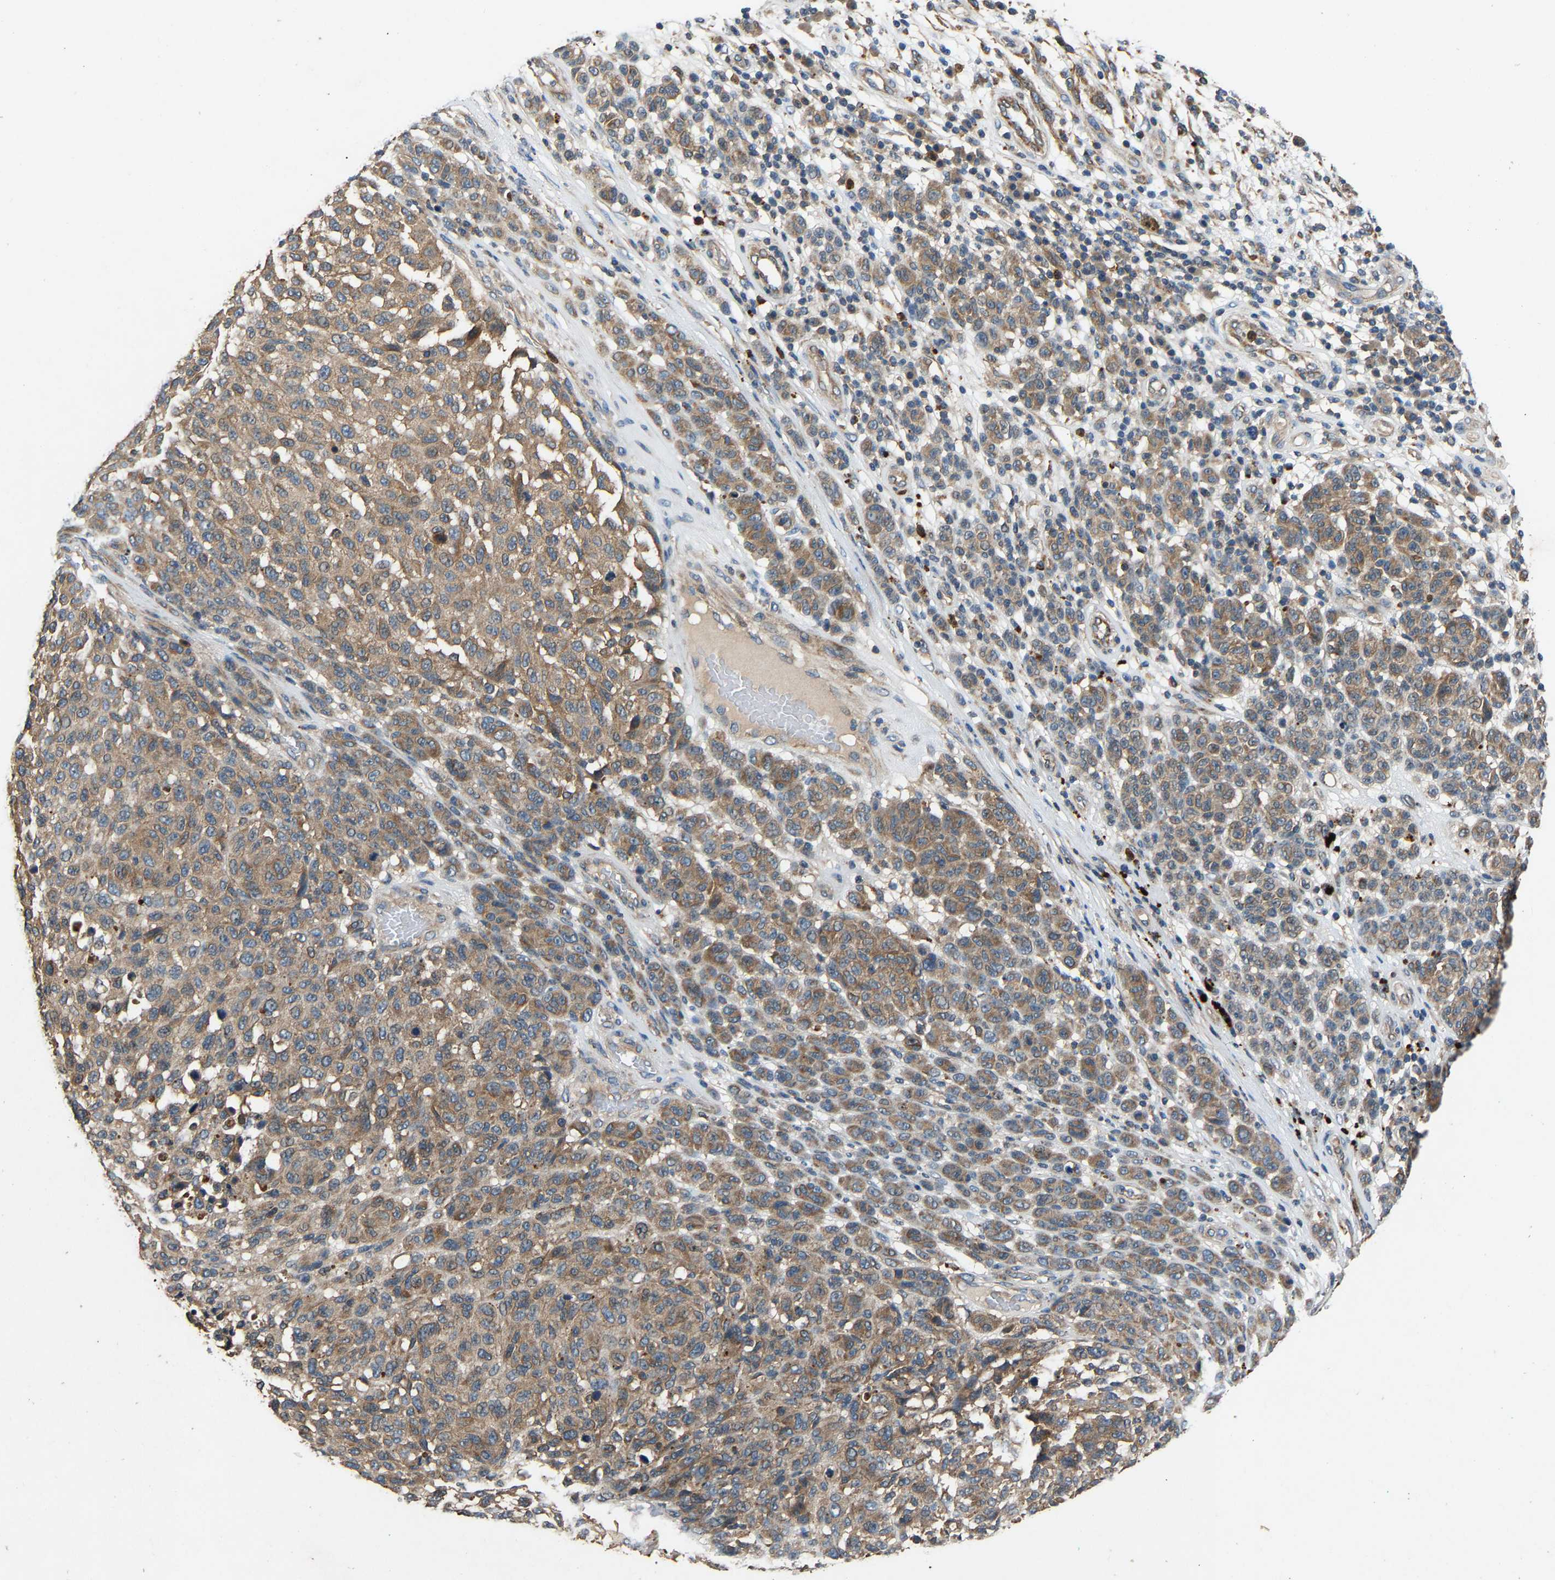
{"staining": {"intensity": "moderate", "quantity": "25%-75%", "location": "cytoplasmic/membranous"}, "tissue": "melanoma", "cell_type": "Tumor cells", "image_type": "cancer", "snomed": [{"axis": "morphology", "description": "Malignant melanoma, NOS"}, {"axis": "topography", "description": "Skin"}], "caption": "Malignant melanoma stained with a brown dye shows moderate cytoplasmic/membranous positive expression in about 25%-75% of tumor cells.", "gene": "PPID", "patient": {"sex": "male", "age": 59}}